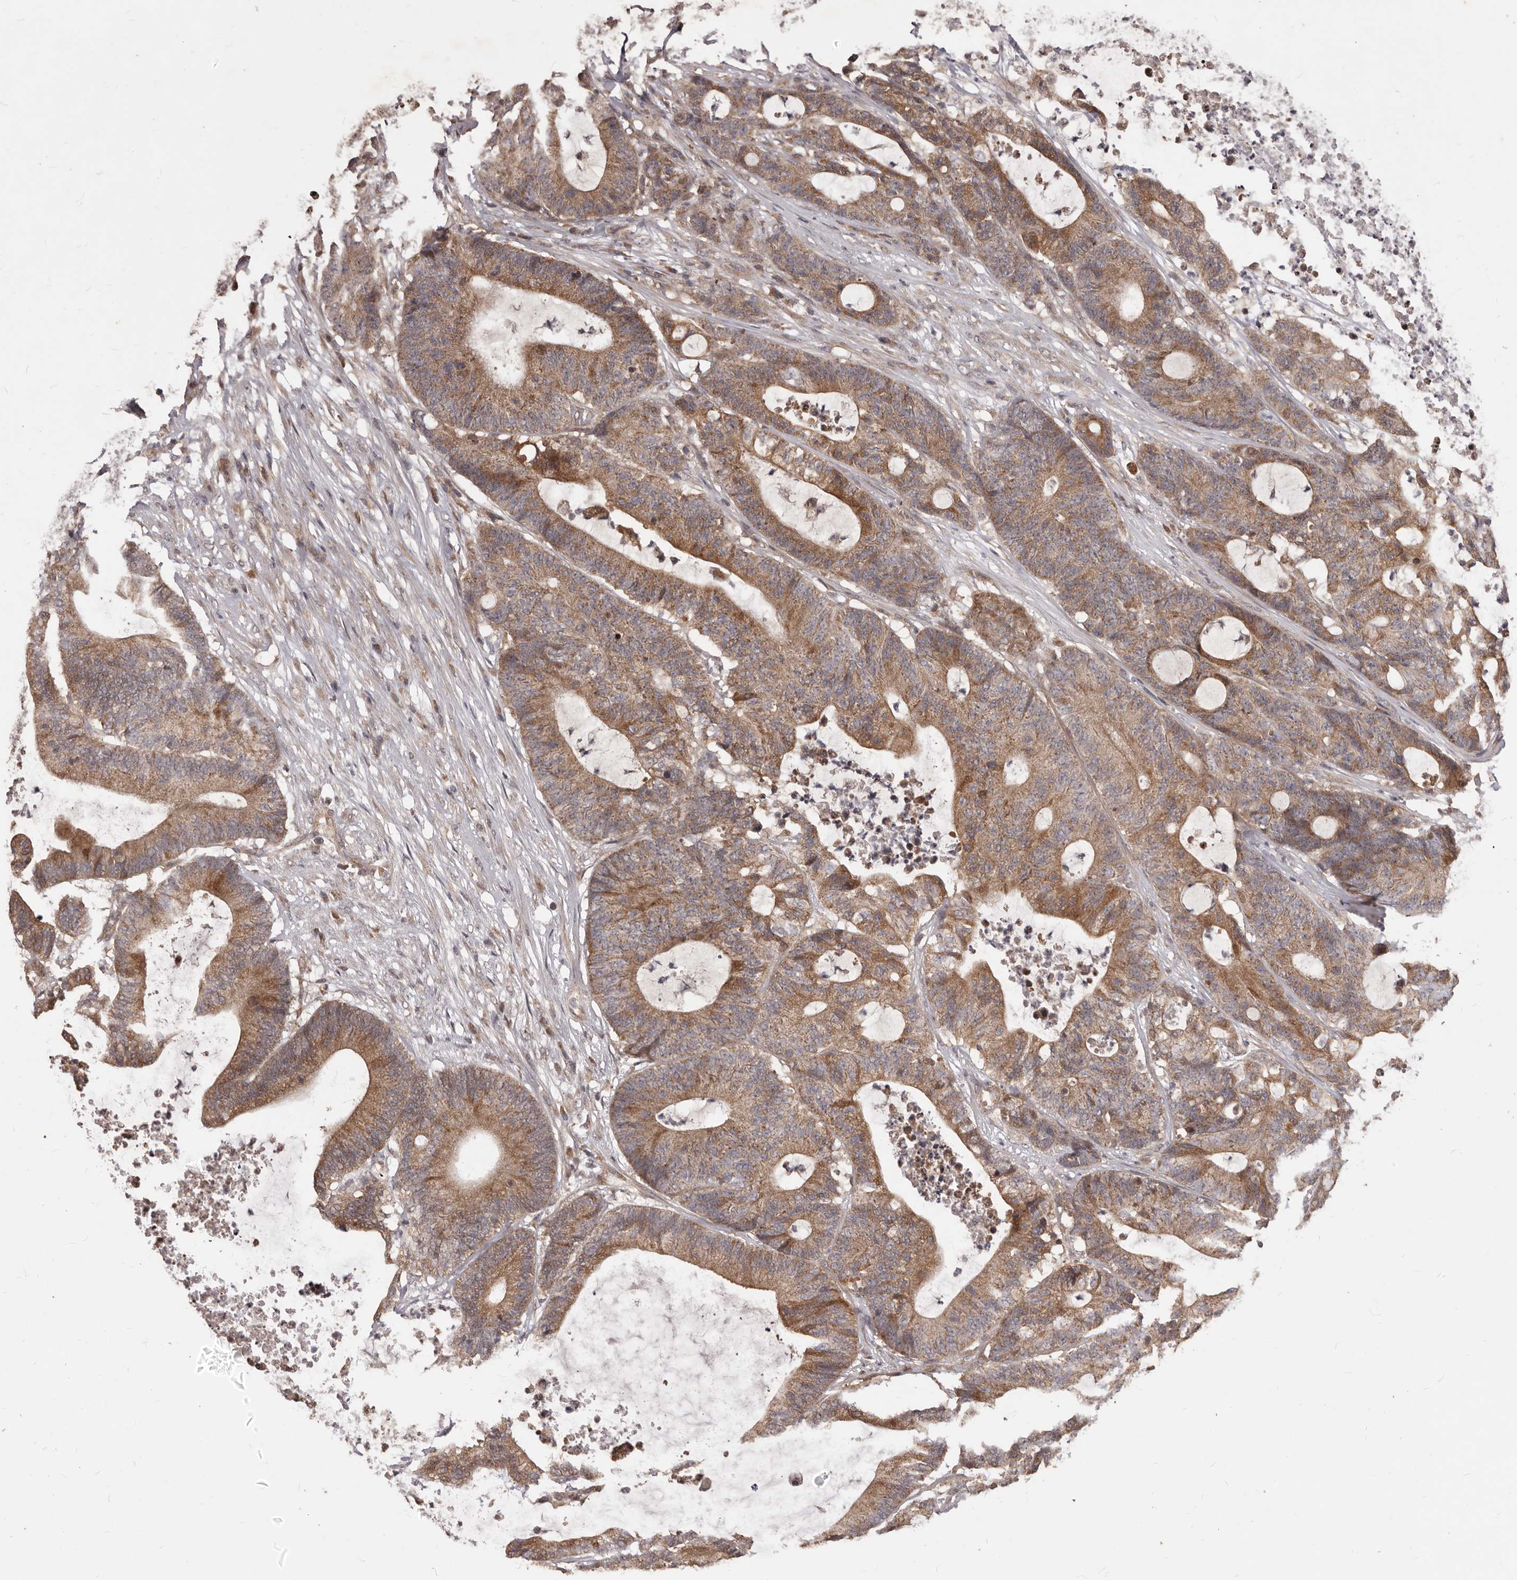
{"staining": {"intensity": "moderate", "quantity": ">75%", "location": "cytoplasmic/membranous"}, "tissue": "colorectal cancer", "cell_type": "Tumor cells", "image_type": "cancer", "snomed": [{"axis": "morphology", "description": "Adenocarcinoma, NOS"}, {"axis": "topography", "description": "Colon"}], "caption": "The micrograph displays a brown stain indicating the presence of a protein in the cytoplasmic/membranous of tumor cells in colorectal cancer (adenocarcinoma).", "gene": "MTO1", "patient": {"sex": "female", "age": 84}}